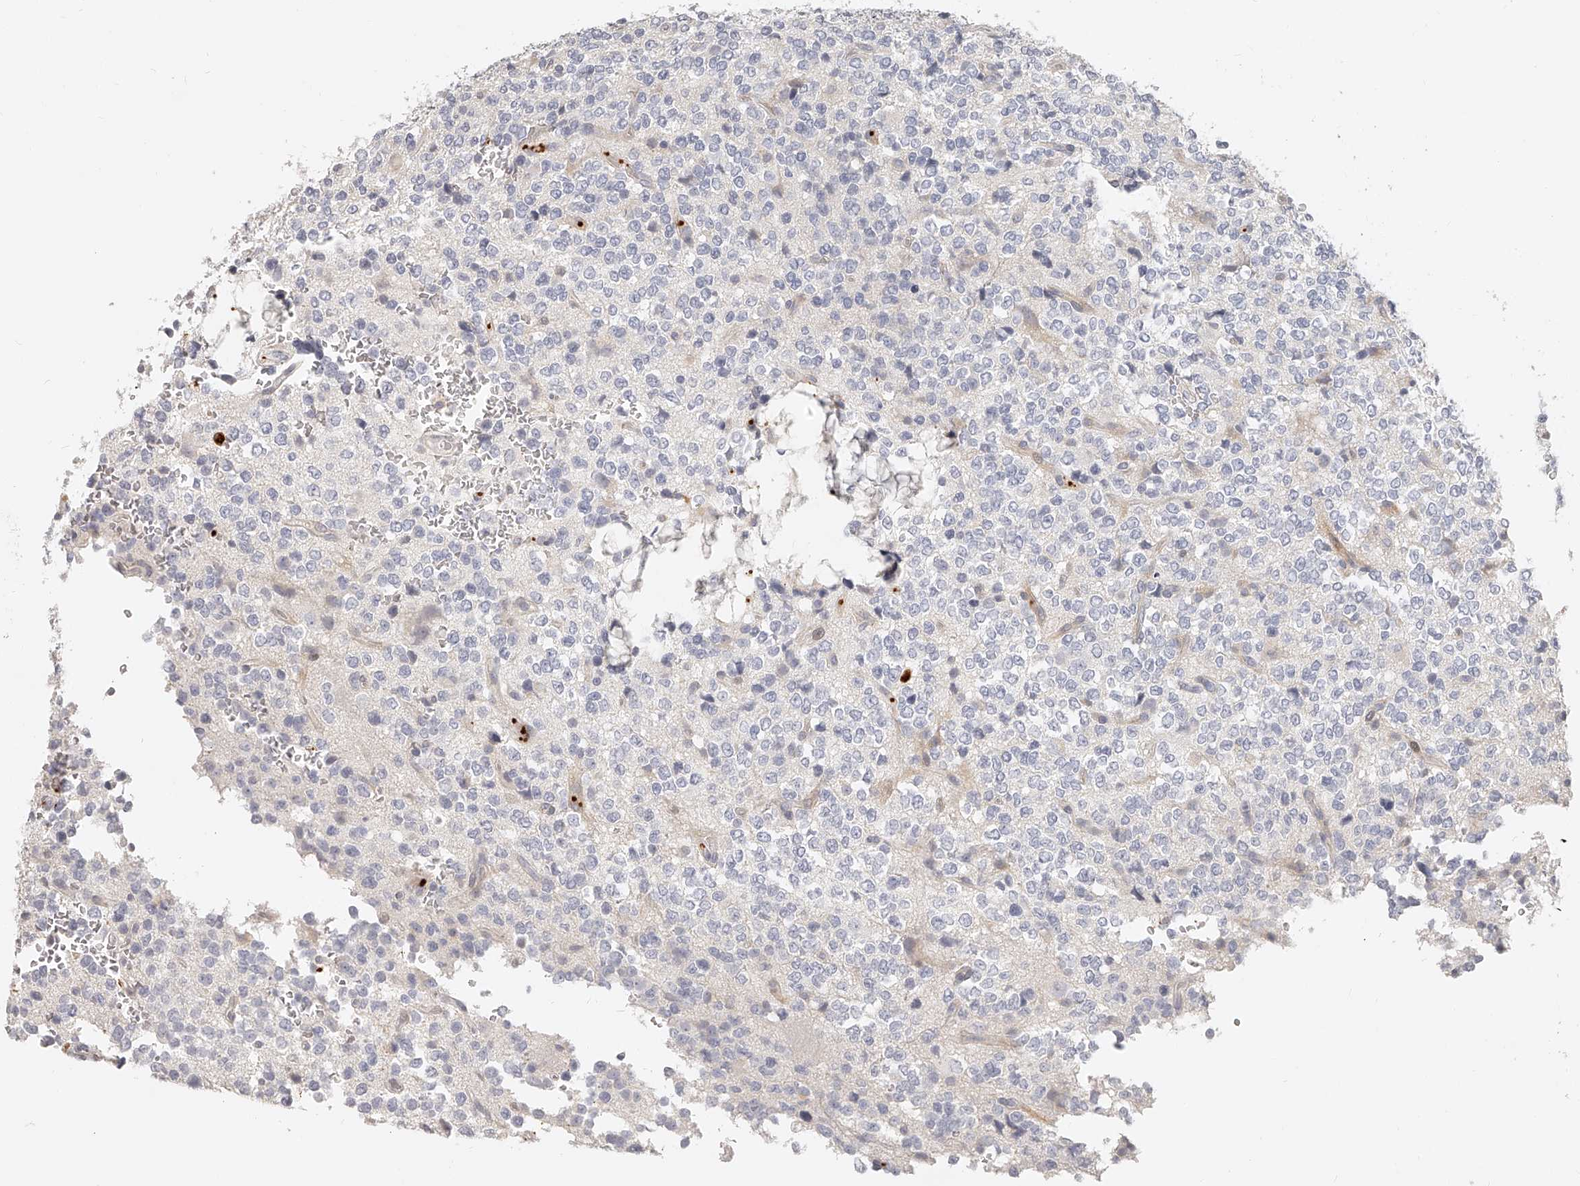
{"staining": {"intensity": "negative", "quantity": "none", "location": "none"}, "tissue": "glioma", "cell_type": "Tumor cells", "image_type": "cancer", "snomed": [{"axis": "morphology", "description": "Glioma, malignant, High grade"}, {"axis": "topography", "description": "Brain"}], "caption": "DAB immunohistochemical staining of glioma exhibits no significant expression in tumor cells.", "gene": "ITGB3", "patient": {"sex": "female", "age": 62}}